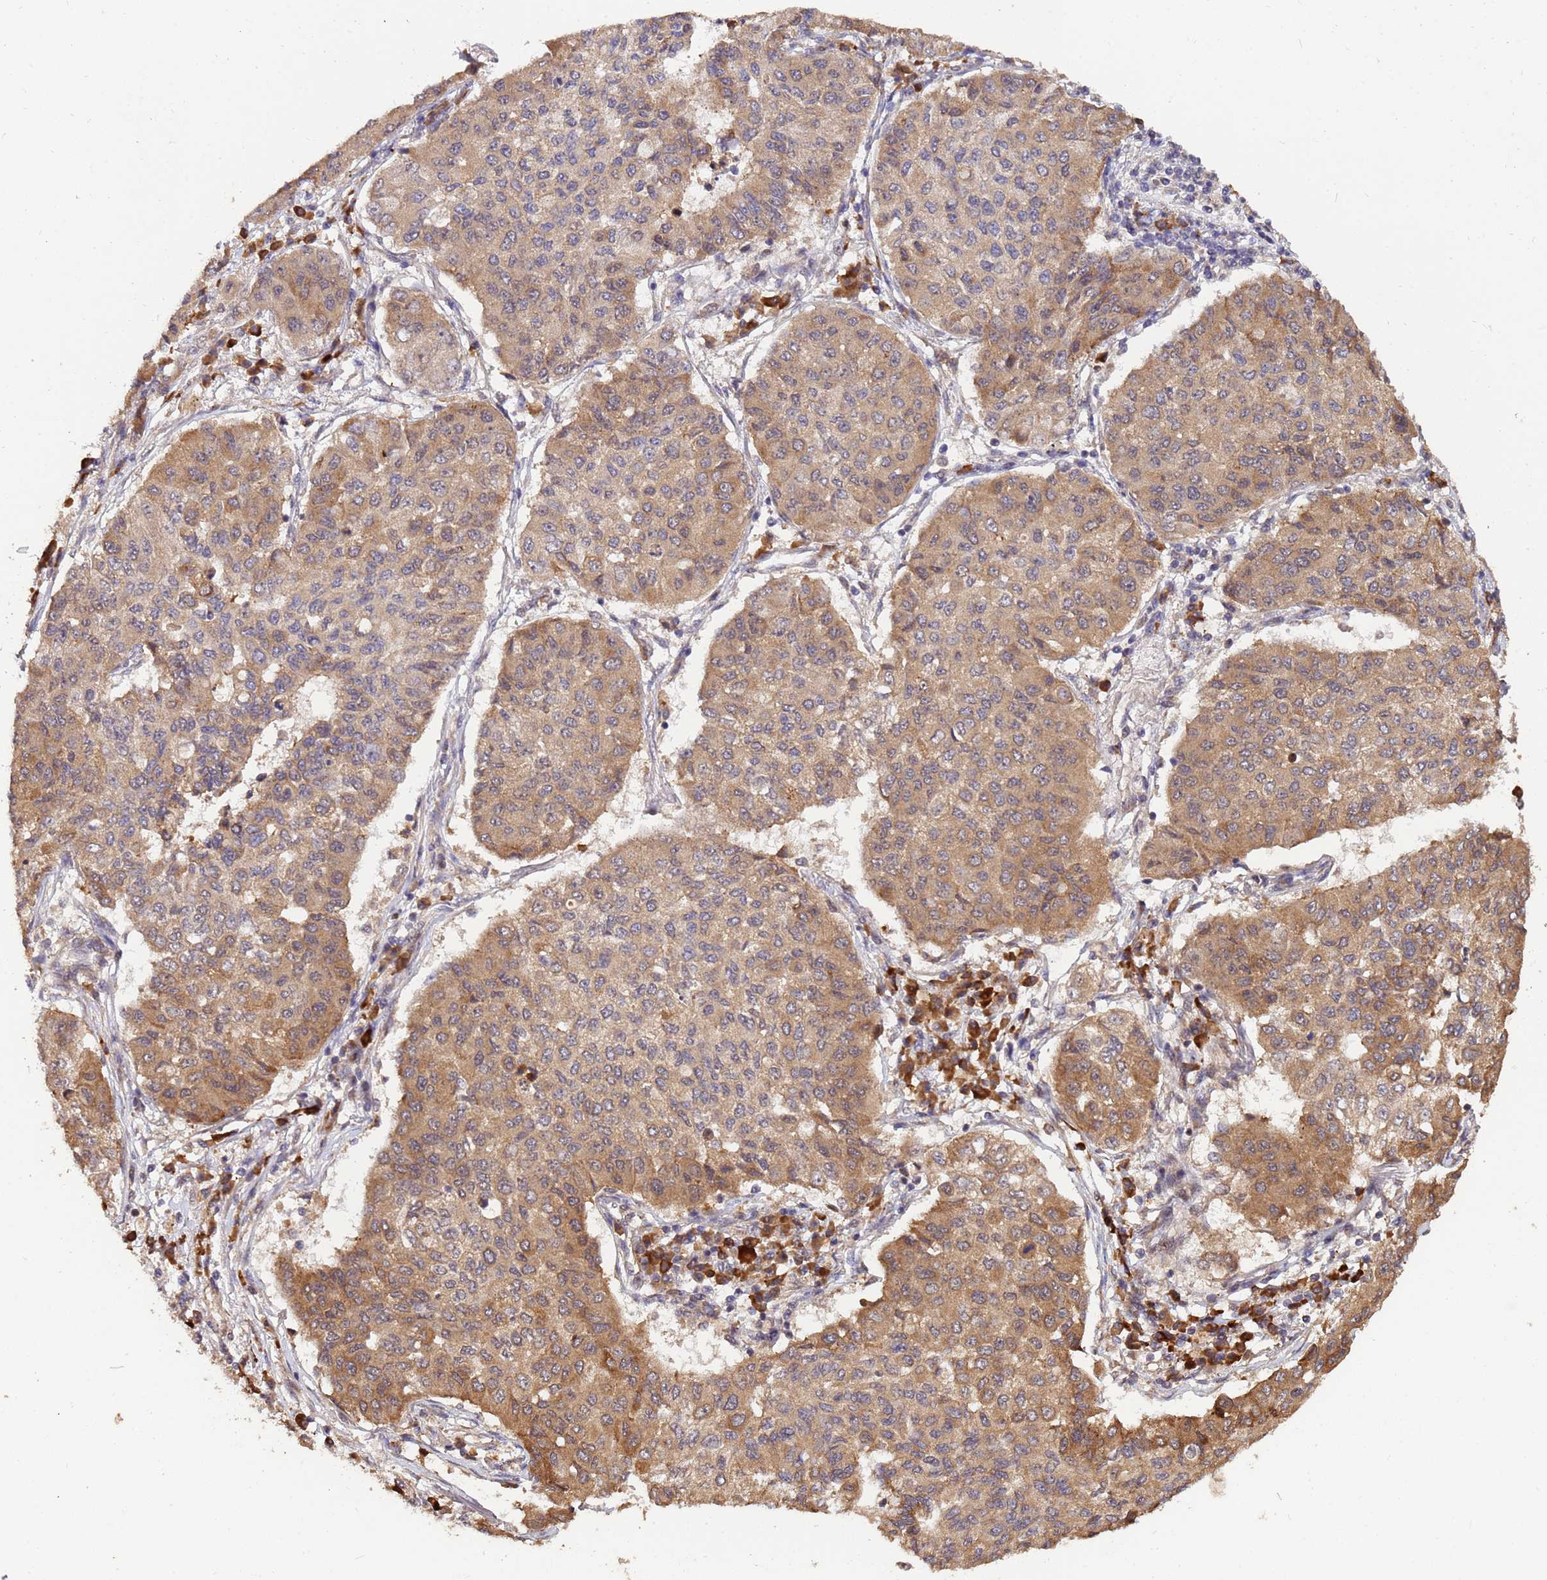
{"staining": {"intensity": "moderate", "quantity": ">75%", "location": "cytoplasmic/membranous"}, "tissue": "lung cancer", "cell_type": "Tumor cells", "image_type": "cancer", "snomed": [{"axis": "morphology", "description": "Squamous cell carcinoma, NOS"}, {"axis": "topography", "description": "Lung"}], "caption": "IHC staining of squamous cell carcinoma (lung), which exhibits medium levels of moderate cytoplasmic/membranous positivity in approximately >75% of tumor cells indicating moderate cytoplasmic/membranous protein expression. The staining was performed using DAB (brown) for protein detection and nuclei were counterstained in hematoxylin (blue).", "gene": "ZNF619", "patient": {"sex": "male", "age": 74}}